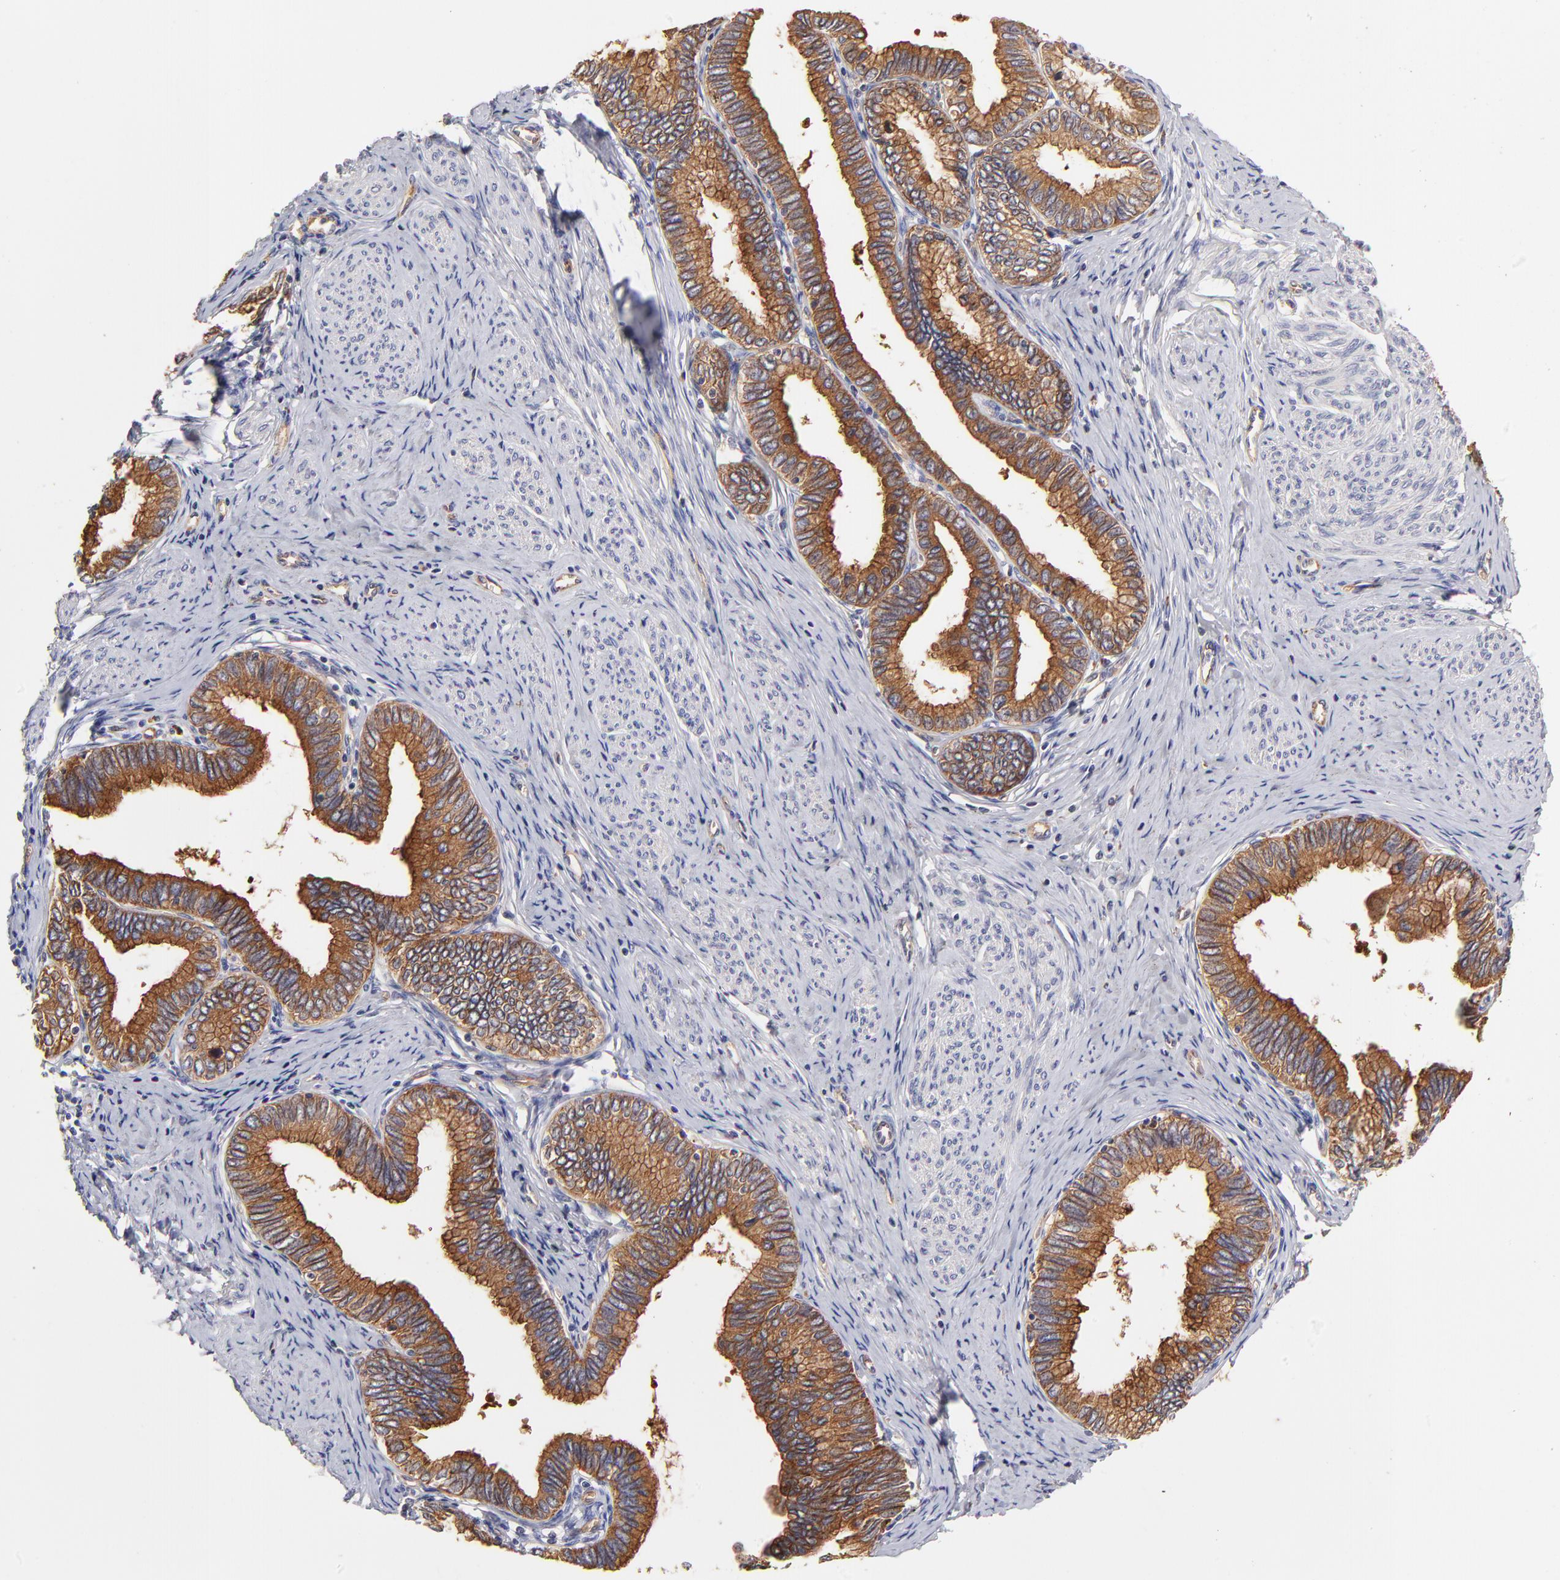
{"staining": {"intensity": "moderate", "quantity": ">75%", "location": "cytoplasmic/membranous"}, "tissue": "cervical cancer", "cell_type": "Tumor cells", "image_type": "cancer", "snomed": [{"axis": "morphology", "description": "Adenocarcinoma, NOS"}, {"axis": "topography", "description": "Cervix"}], "caption": "High-power microscopy captured an immunohistochemistry micrograph of cervical cancer (adenocarcinoma), revealing moderate cytoplasmic/membranous positivity in approximately >75% of tumor cells. The protein of interest is shown in brown color, while the nuclei are stained blue.", "gene": "CD2AP", "patient": {"sex": "female", "age": 49}}